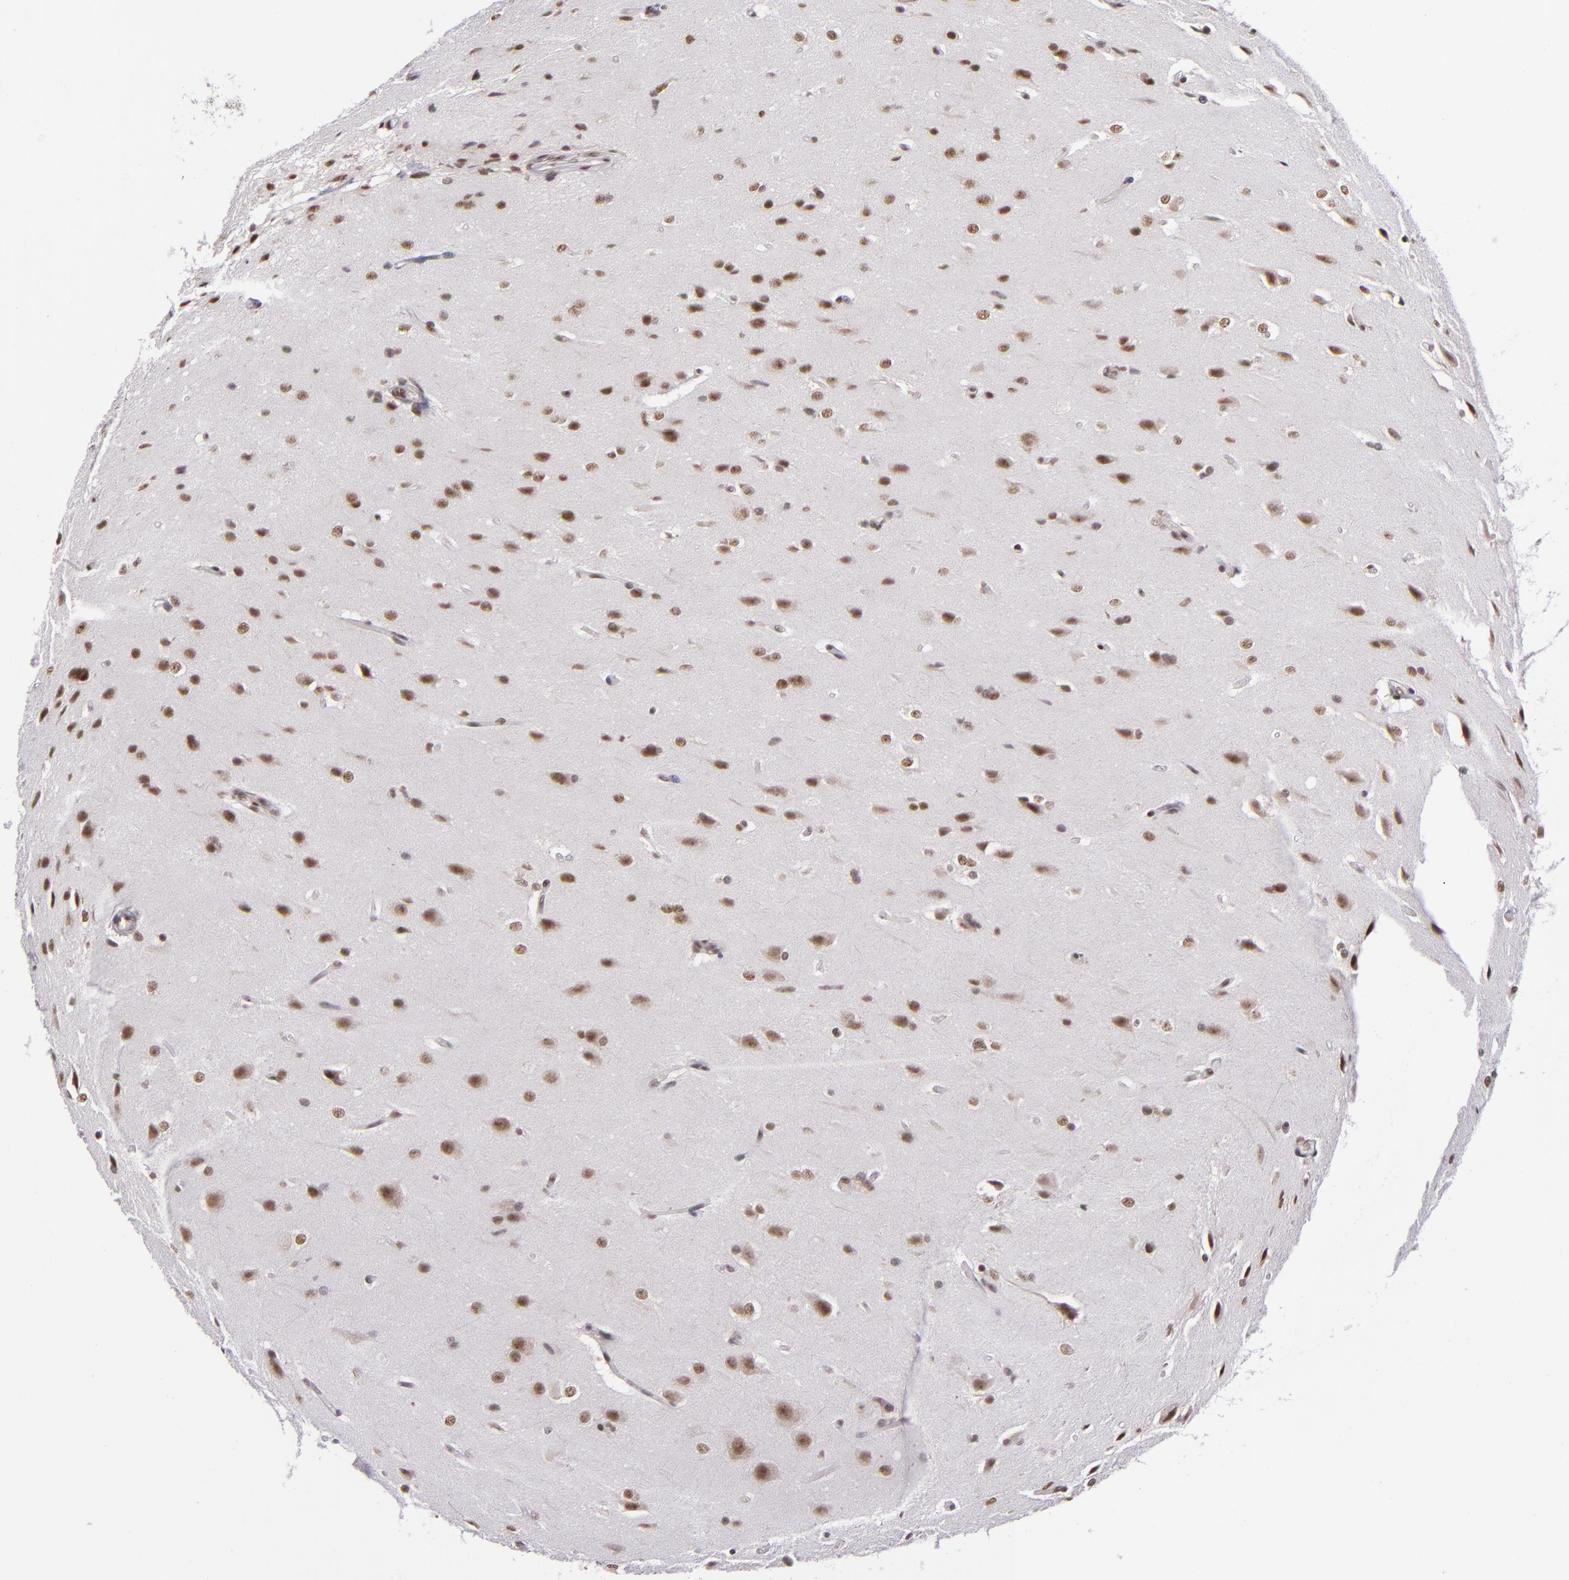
{"staining": {"intensity": "moderate", "quantity": ">75%", "location": "nuclear"}, "tissue": "glioma", "cell_type": "Tumor cells", "image_type": "cancer", "snomed": [{"axis": "morphology", "description": "Glioma, malignant, High grade"}, {"axis": "topography", "description": "Brain"}], "caption": "Human glioma stained for a protein (brown) demonstrates moderate nuclear positive expression in about >75% of tumor cells.", "gene": "ZNF148", "patient": {"sex": "male", "age": 68}}